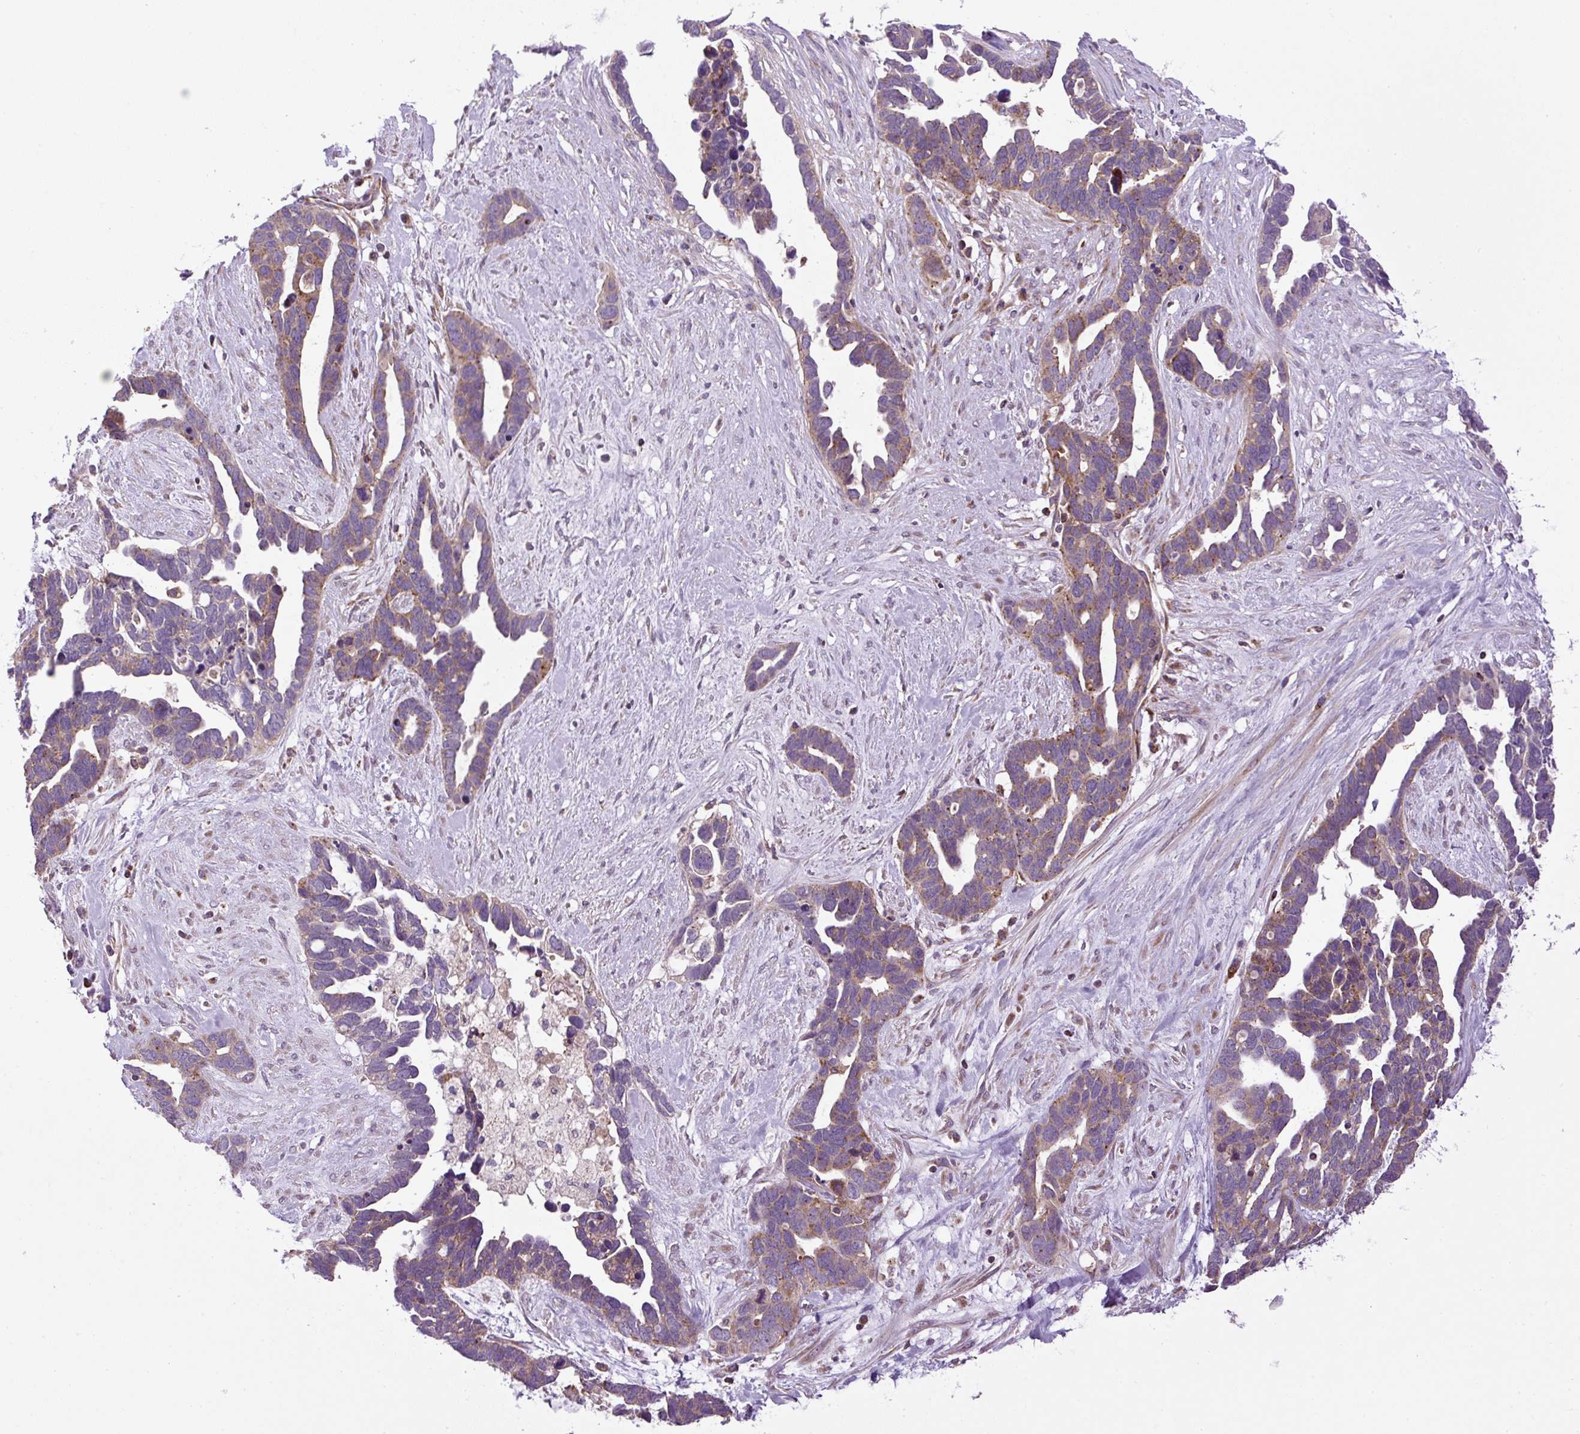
{"staining": {"intensity": "moderate", "quantity": ">75%", "location": "cytoplasmic/membranous"}, "tissue": "ovarian cancer", "cell_type": "Tumor cells", "image_type": "cancer", "snomed": [{"axis": "morphology", "description": "Cystadenocarcinoma, serous, NOS"}, {"axis": "topography", "description": "Ovary"}], "caption": "Protein staining of ovarian cancer (serous cystadenocarcinoma) tissue demonstrates moderate cytoplasmic/membranous expression in approximately >75% of tumor cells.", "gene": "ZNF547", "patient": {"sex": "female", "age": 54}}